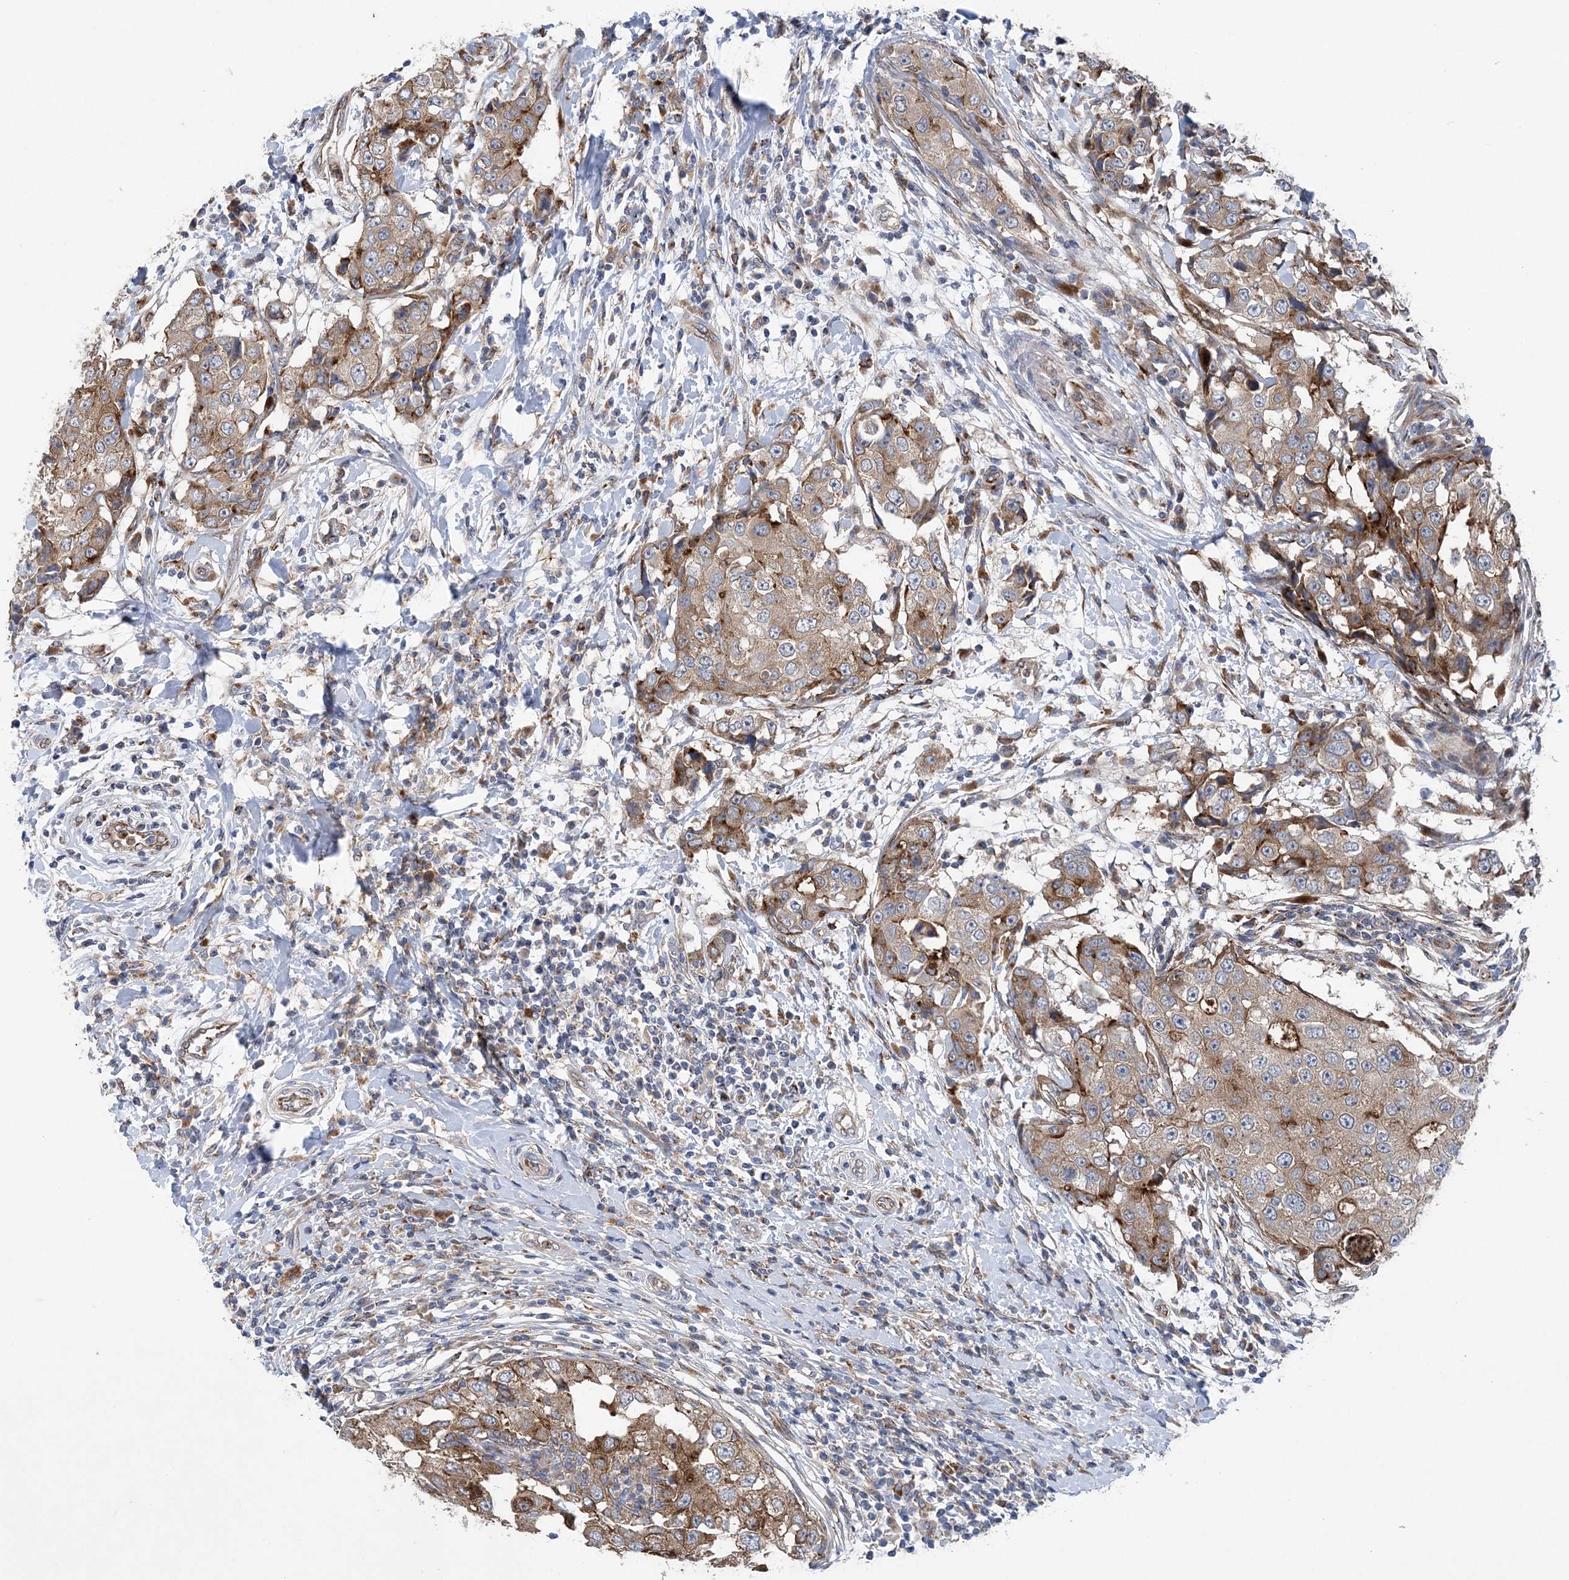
{"staining": {"intensity": "moderate", "quantity": ">75%", "location": "cytoplasmic/membranous"}, "tissue": "breast cancer", "cell_type": "Tumor cells", "image_type": "cancer", "snomed": [{"axis": "morphology", "description": "Duct carcinoma"}, {"axis": "topography", "description": "Breast"}], "caption": "Immunohistochemical staining of breast cancer reveals medium levels of moderate cytoplasmic/membranous protein staining in about >75% of tumor cells.", "gene": "PTTG1IP", "patient": {"sex": "female", "age": 27}}